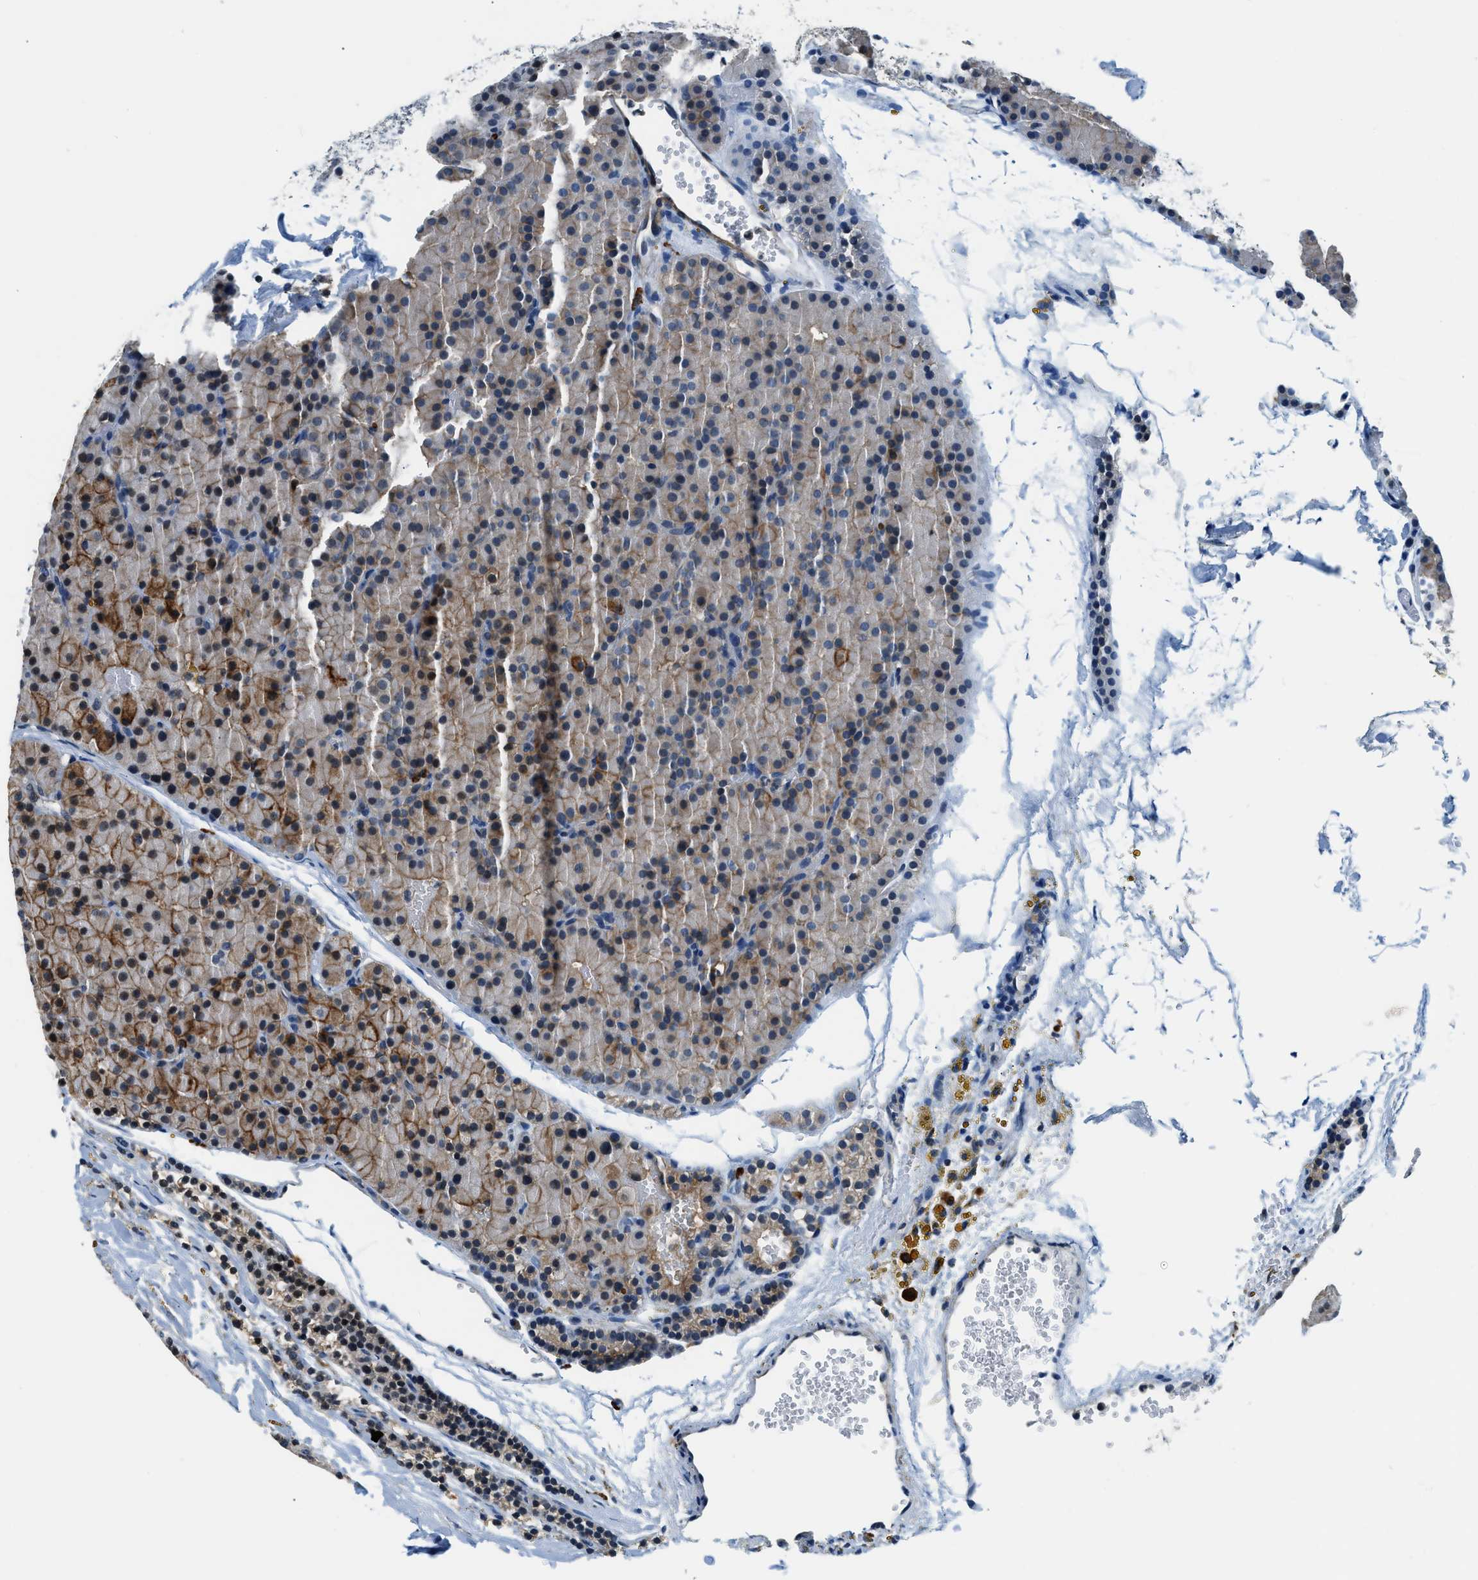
{"staining": {"intensity": "moderate", "quantity": "25%-75%", "location": "cytoplasmic/membranous,nuclear"}, "tissue": "parathyroid gland", "cell_type": "Glandular cells", "image_type": "normal", "snomed": [{"axis": "morphology", "description": "Normal tissue, NOS"}, {"axis": "morphology", "description": "Adenoma, NOS"}, {"axis": "topography", "description": "Parathyroid gland"}], "caption": "Moderate cytoplasmic/membranous,nuclear protein staining is appreciated in approximately 25%-75% of glandular cells in parathyroid gland. The staining is performed using DAB brown chromogen to label protein expression. The nuclei are counter-stained blue using hematoxylin.", "gene": "CBLB", "patient": {"sex": "male", "age": 75}}